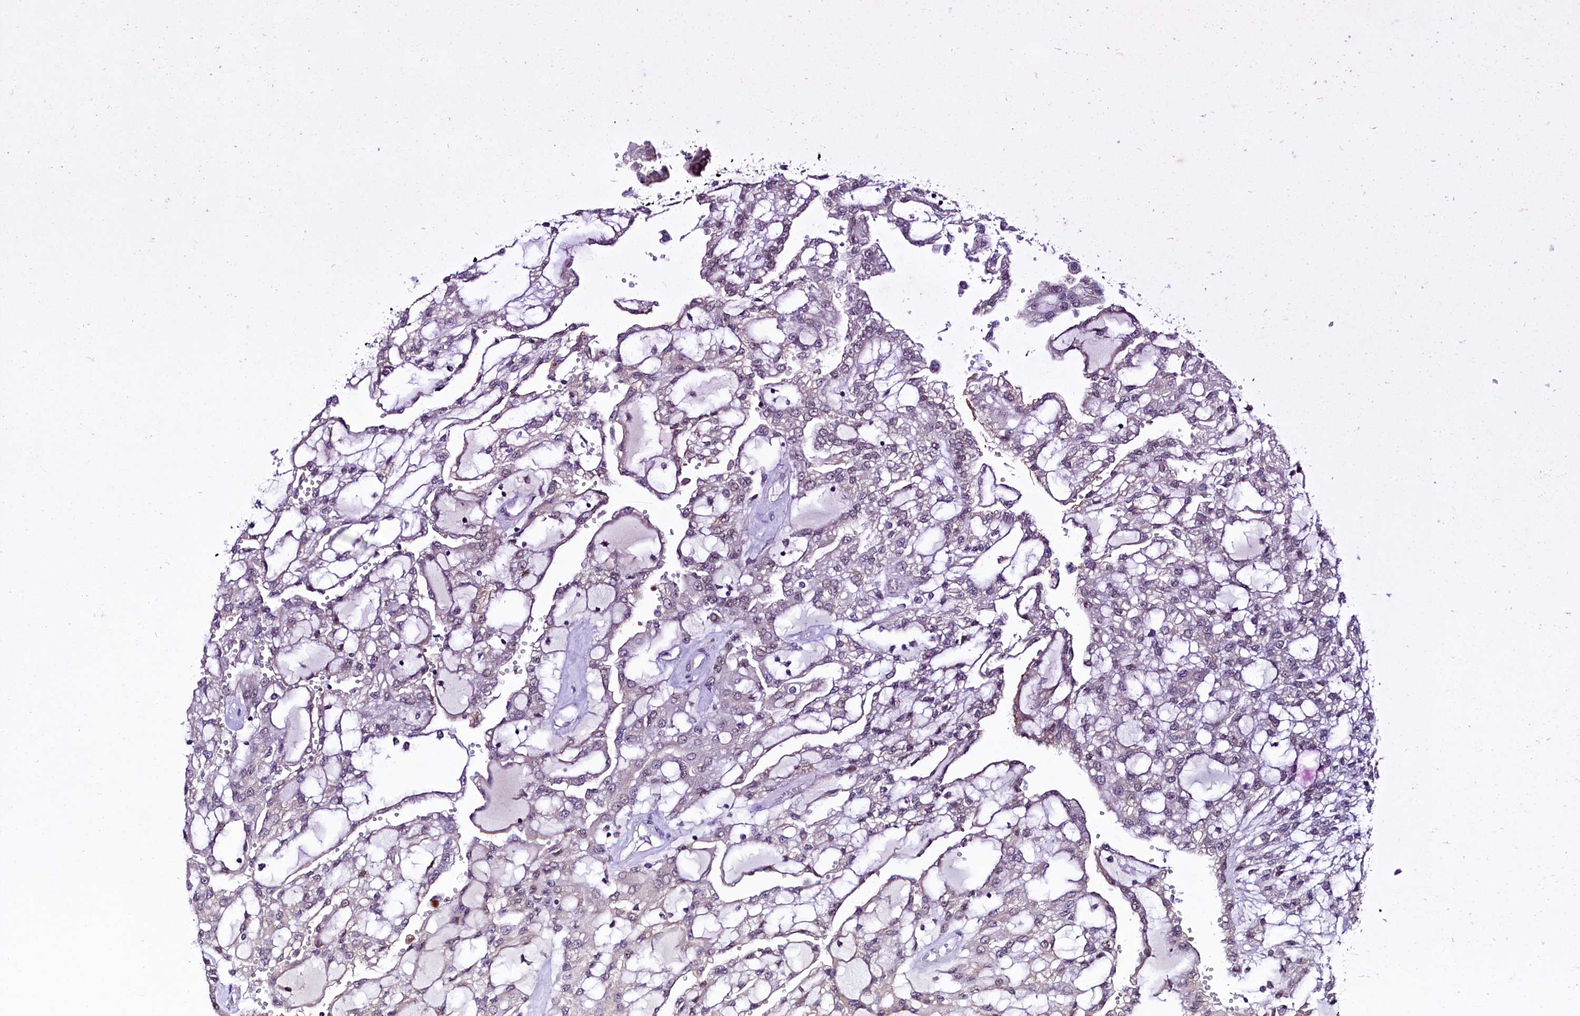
{"staining": {"intensity": "negative", "quantity": "none", "location": "none"}, "tissue": "renal cancer", "cell_type": "Tumor cells", "image_type": "cancer", "snomed": [{"axis": "morphology", "description": "Adenocarcinoma, NOS"}, {"axis": "topography", "description": "Kidney"}], "caption": "Immunohistochemistry of renal cancer (adenocarcinoma) displays no expression in tumor cells.", "gene": "LEUTX", "patient": {"sex": "male", "age": 63}}